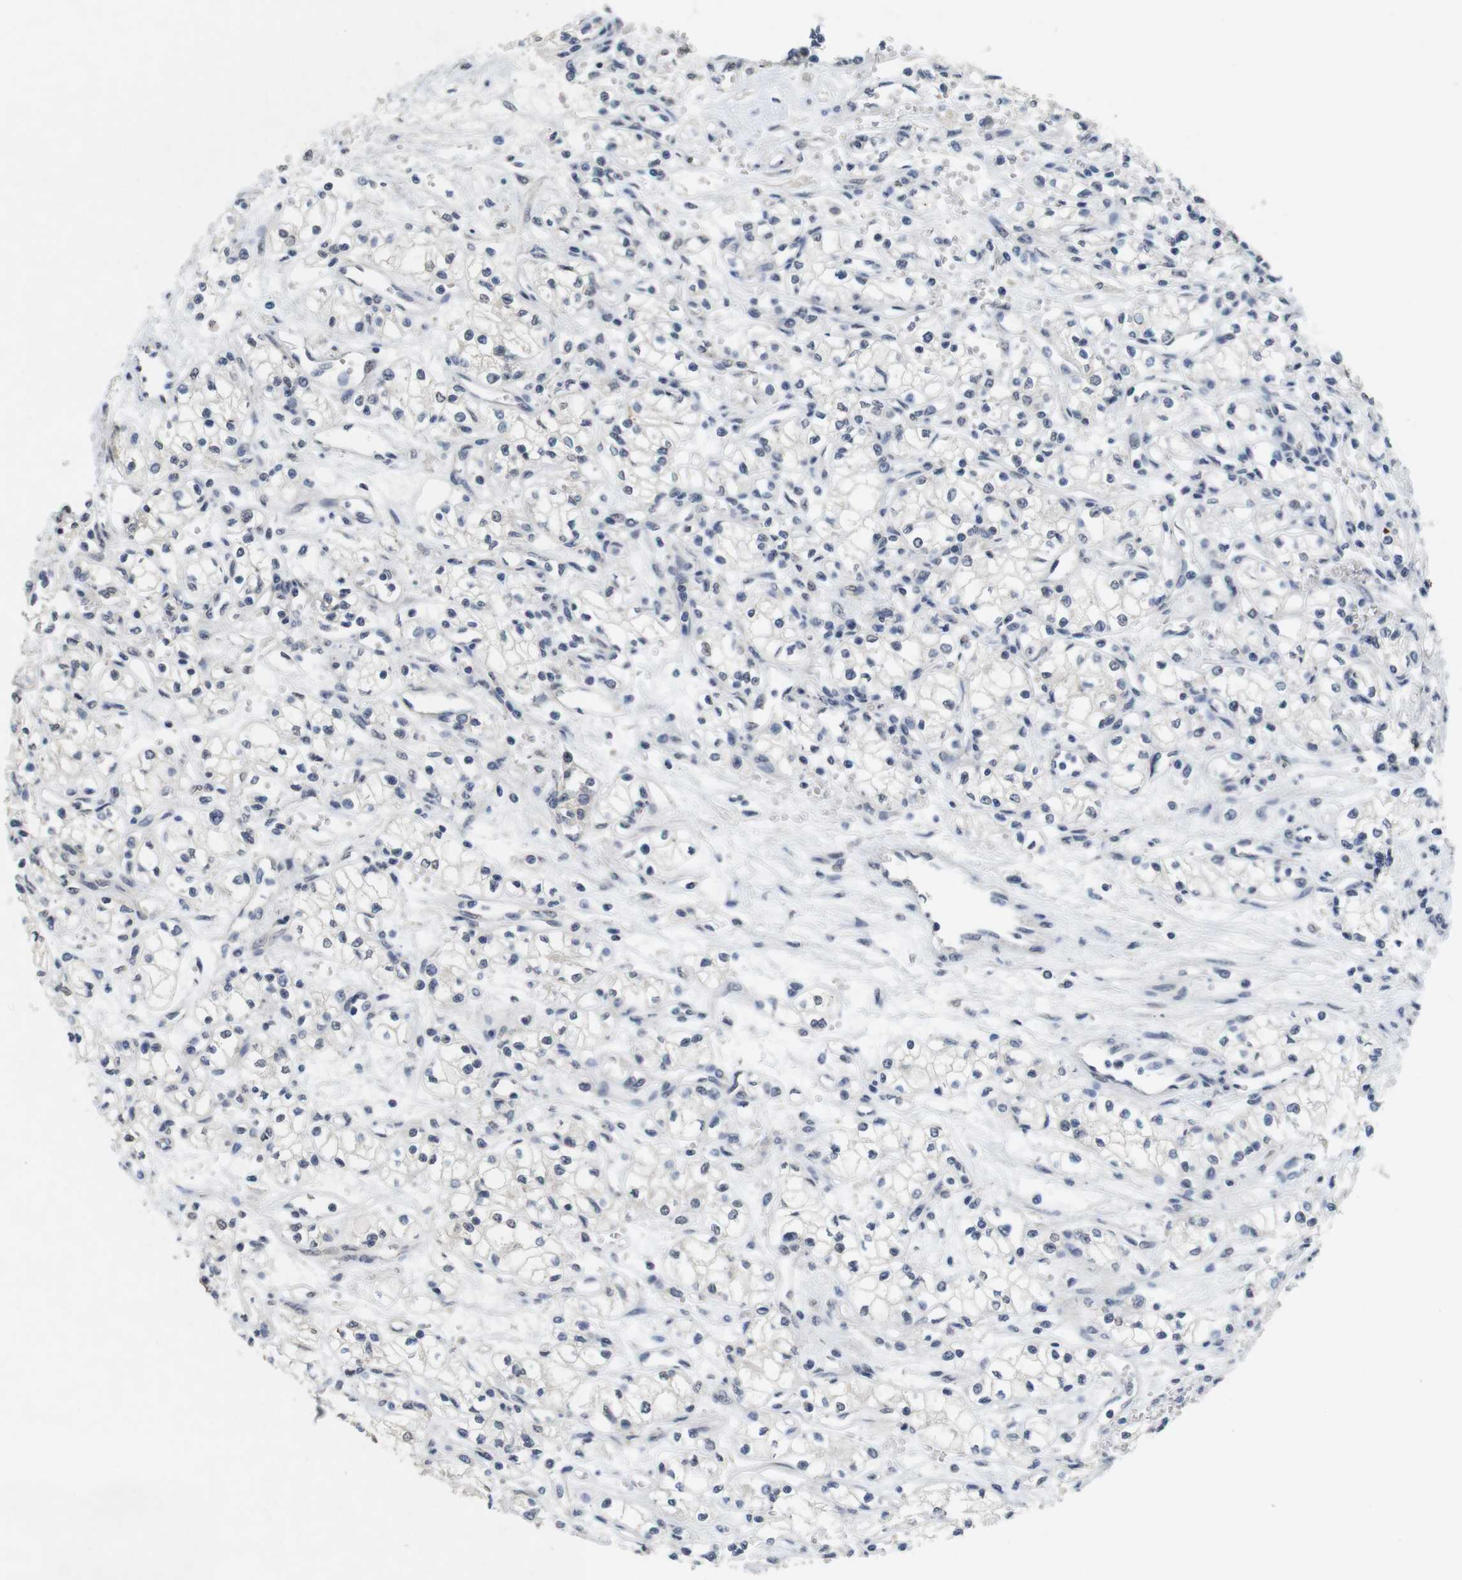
{"staining": {"intensity": "negative", "quantity": "none", "location": "none"}, "tissue": "renal cancer", "cell_type": "Tumor cells", "image_type": "cancer", "snomed": [{"axis": "morphology", "description": "Normal tissue, NOS"}, {"axis": "morphology", "description": "Adenocarcinoma, NOS"}, {"axis": "topography", "description": "Kidney"}], "caption": "Immunohistochemical staining of adenocarcinoma (renal) exhibits no significant positivity in tumor cells.", "gene": "SKP2", "patient": {"sex": "male", "age": 59}}